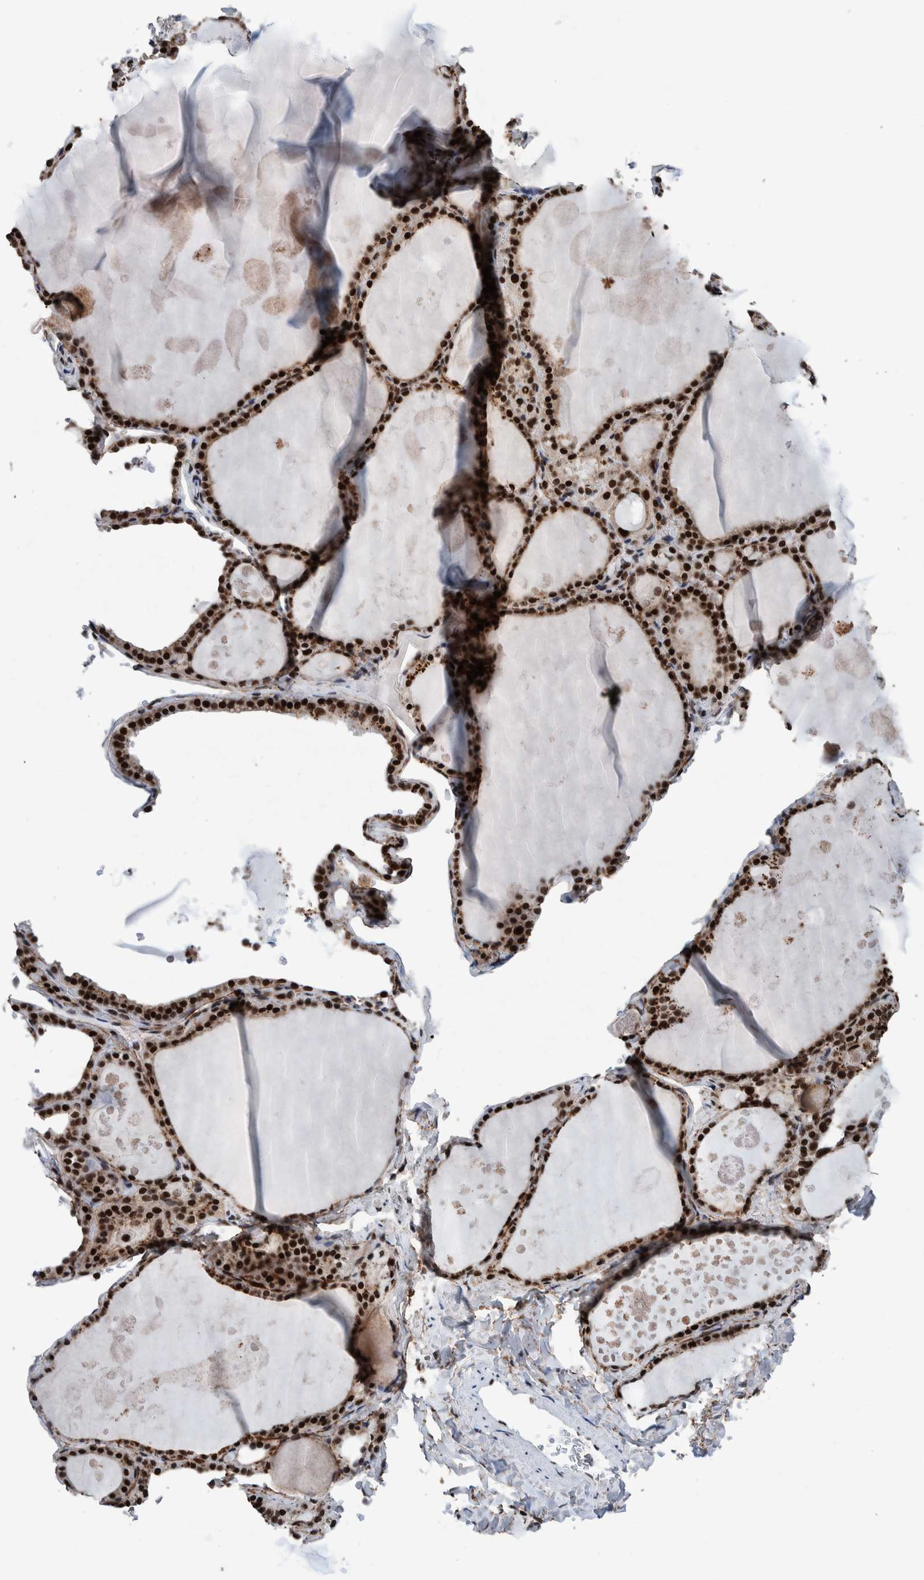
{"staining": {"intensity": "strong", "quantity": ">75%", "location": "nuclear"}, "tissue": "thyroid gland", "cell_type": "Glandular cells", "image_type": "normal", "snomed": [{"axis": "morphology", "description": "Normal tissue, NOS"}, {"axis": "topography", "description": "Thyroid gland"}], "caption": "This is an image of immunohistochemistry staining of benign thyroid gland, which shows strong positivity in the nuclear of glandular cells.", "gene": "TAF10", "patient": {"sex": "male", "age": 56}}